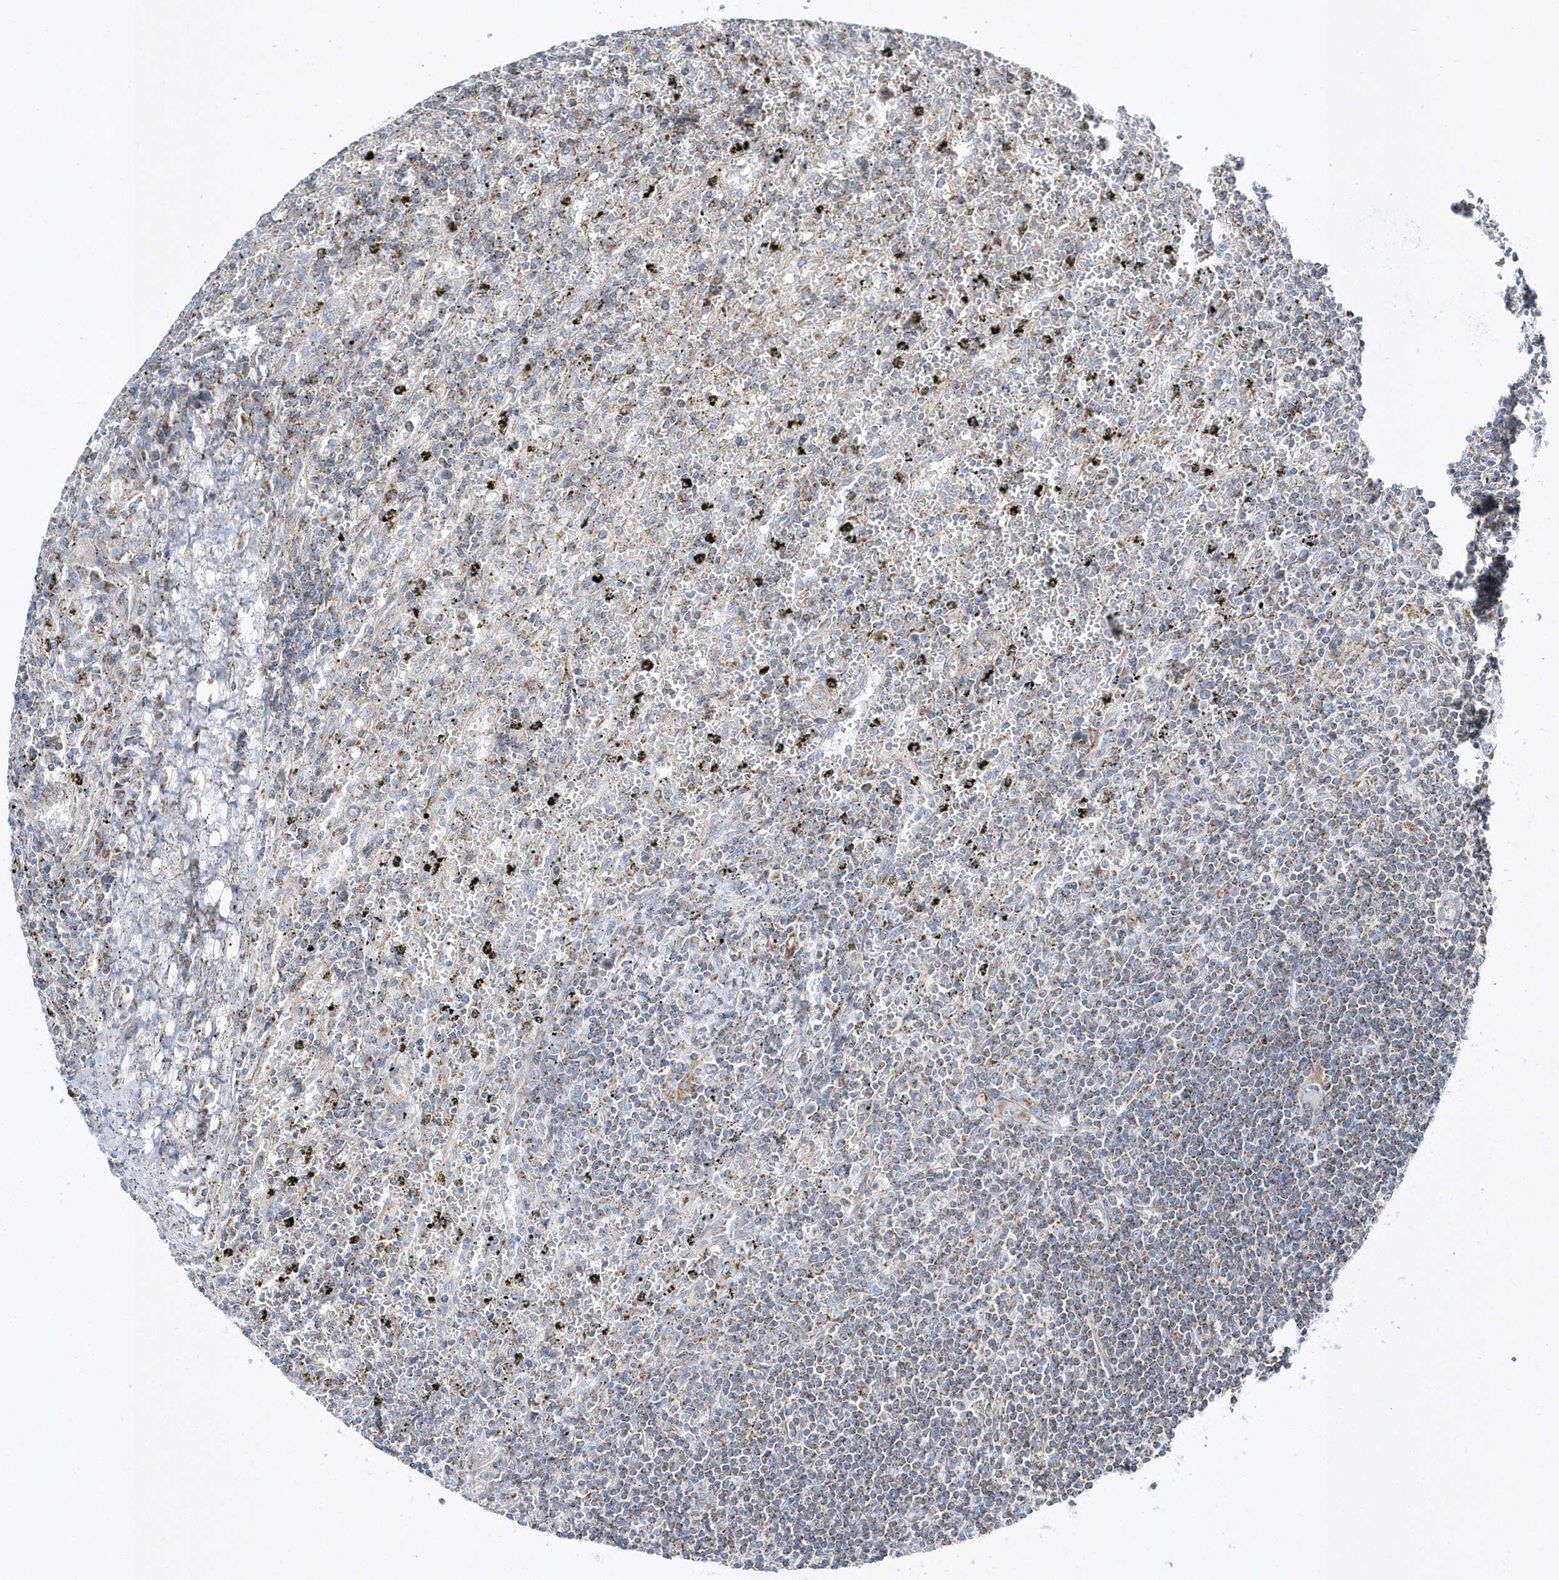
{"staining": {"intensity": "weak", "quantity": "25%-75%", "location": "cytoplasmic/membranous"}, "tissue": "lymphoma", "cell_type": "Tumor cells", "image_type": "cancer", "snomed": [{"axis": "morphology", "description": "Malignant lymphoma, non-Hodgkin's type, Low grade"}, {"axis": "topography", "description": "Spleen"}], "caption": "Human malignant lymphoma, non-Hodgkin's type (low-grade) stained with a protein marker exhibits weak staining in tumor cells.", "gene": "OPA1", "patient": {"sex": "male", "age": 76}}